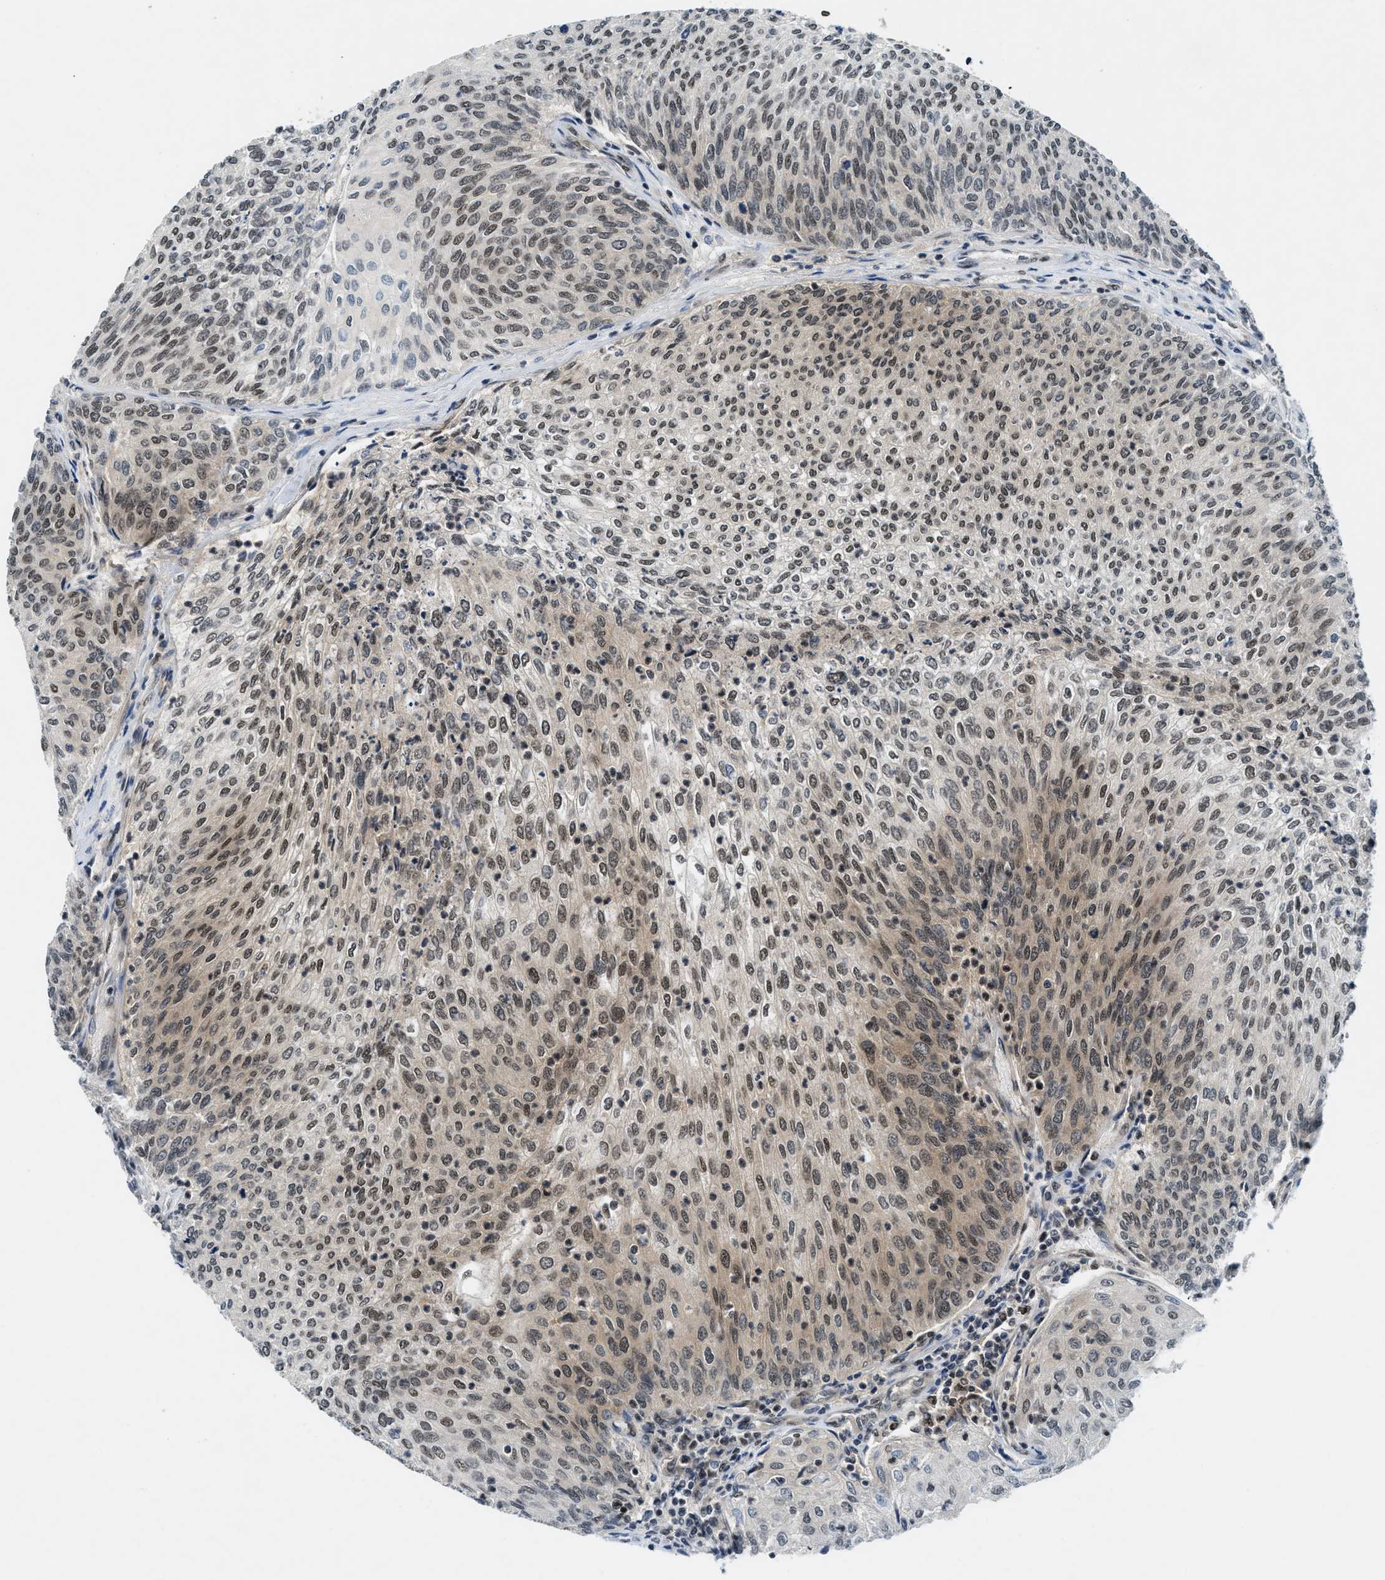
{"staining": {"intensity": "moderate", "quantity": ">75%", "location": "nuclear"}, "tissue": "urothelial cancer", "cell_type": "Tumor cells", "image_type": "cancer", "snomed": [{"axis": "morphology", "description": "Urothelial carcinoma, Low grade"}, {"axis": "topography", "description": "Urinary bladder"}], "caption": "An image showing moderate nuclear positivity in about >75% of tumor cells in urothelial cancer, as visualized by brown immunohistochemical staining.", "gene": "NCOA1", "patient": {"sex": "female", "age": 79}}